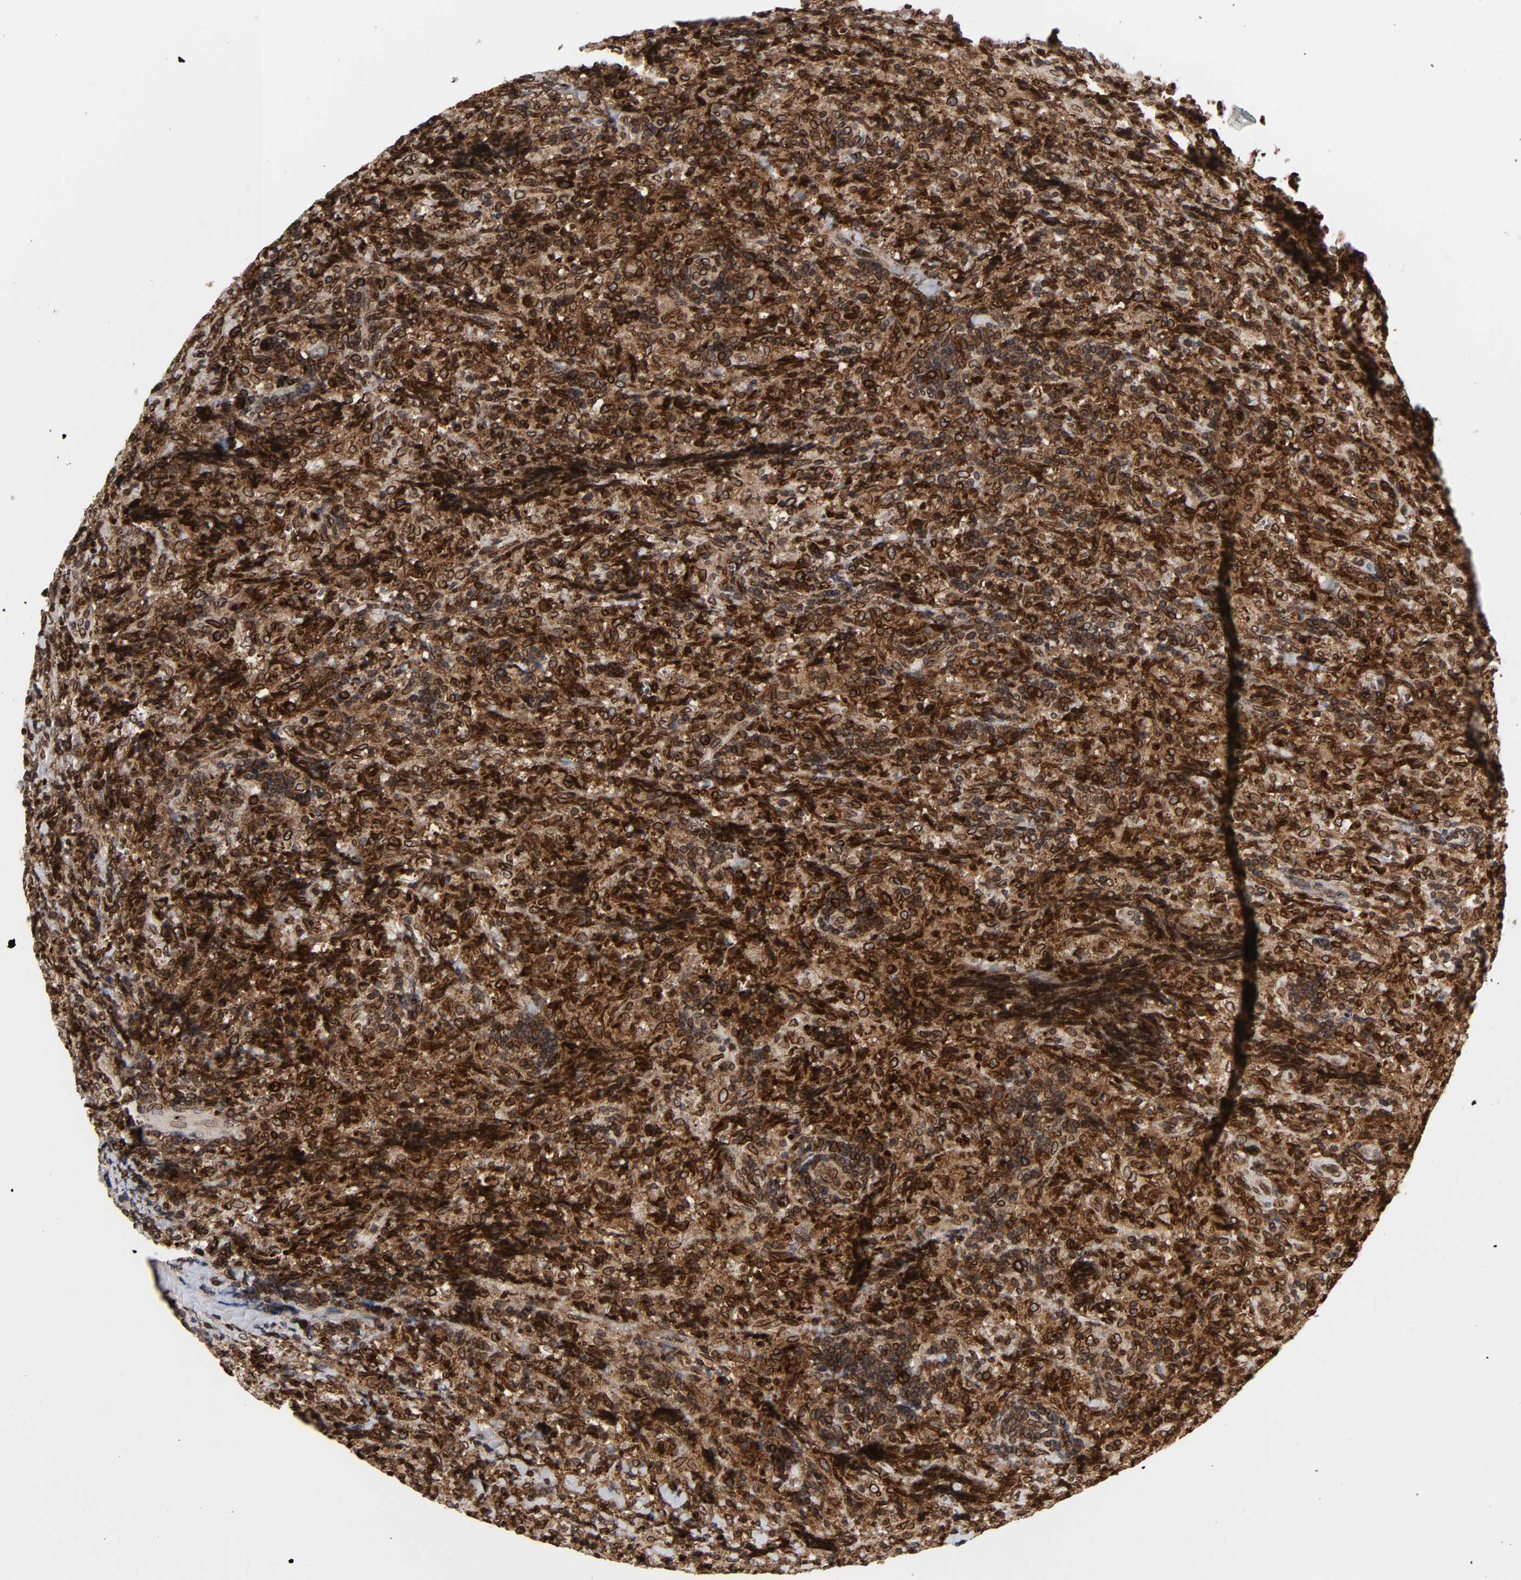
{"staining": {"intensity": "strong", "quantity": ">75%", "location": "cytoplasmic/membranous,nuclear"}, "tissue": "lymphoma", "cell_type": "Tumor cells", "image_type": "cancer", "snomed": [{"axis": "morphology", "description": "Malignant lymphoma, non-Hodgkin's type, High grade"}, {"axis": "topography", "description": "Tonsil"}], "caption": "Brown immunohistochemical staining in malignant lymphoma, non-Hodgkin's type (high-grade) exhibits strong cytoplasmic/membranous and nuclear positivity in approximately >75% of tumor cells. (brown staining indicates protein expression, while blue staining denotes nuclei).", "gene": "RANGAP1", "patient": {"sex": "female", "age": 36}}